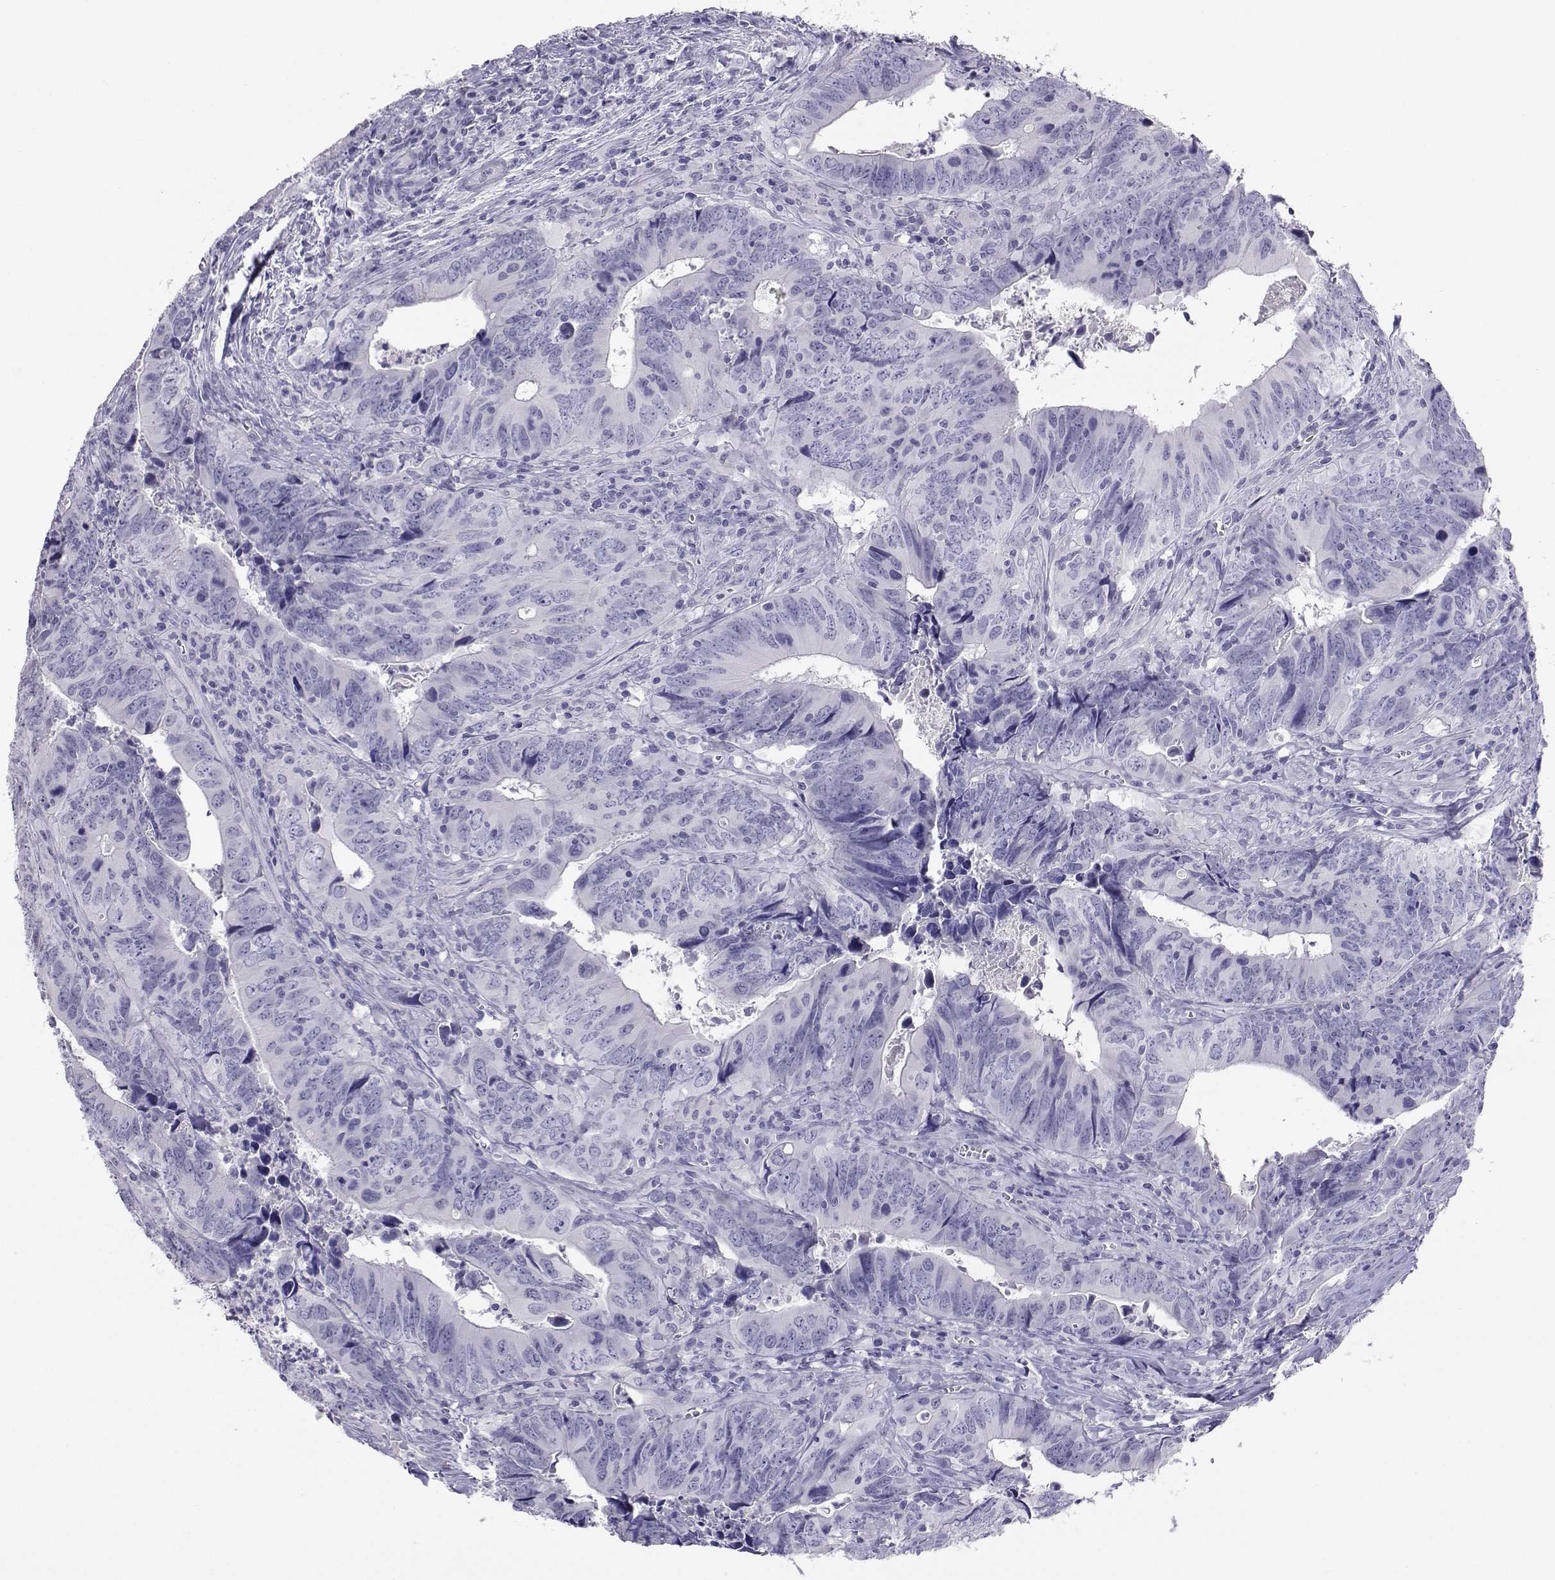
{"staining": {"intensity": "negative", "quantity": "none", "location": "none"}, "tissue": "colorectal cancer", "cell_type": "Tumor cells", "image_type": "cancer", "snomed": [{"axis": "morphology", "description": "Adenocarcinoma, NOS"}, {"axis": "topography", "description": "Colon"}], "caption": "This is a histopathology image of IHC staining of colorectal cancer, which shows no expression in tumor cells. (Stains: DAB (3,3'-diaminobenzidine) IHC with hematoxylin counter stain, Microscopy: brightfield microscopy at high magnification).", "gene": "PLIN4", "patient": {"sex": "female", "age": 82}}